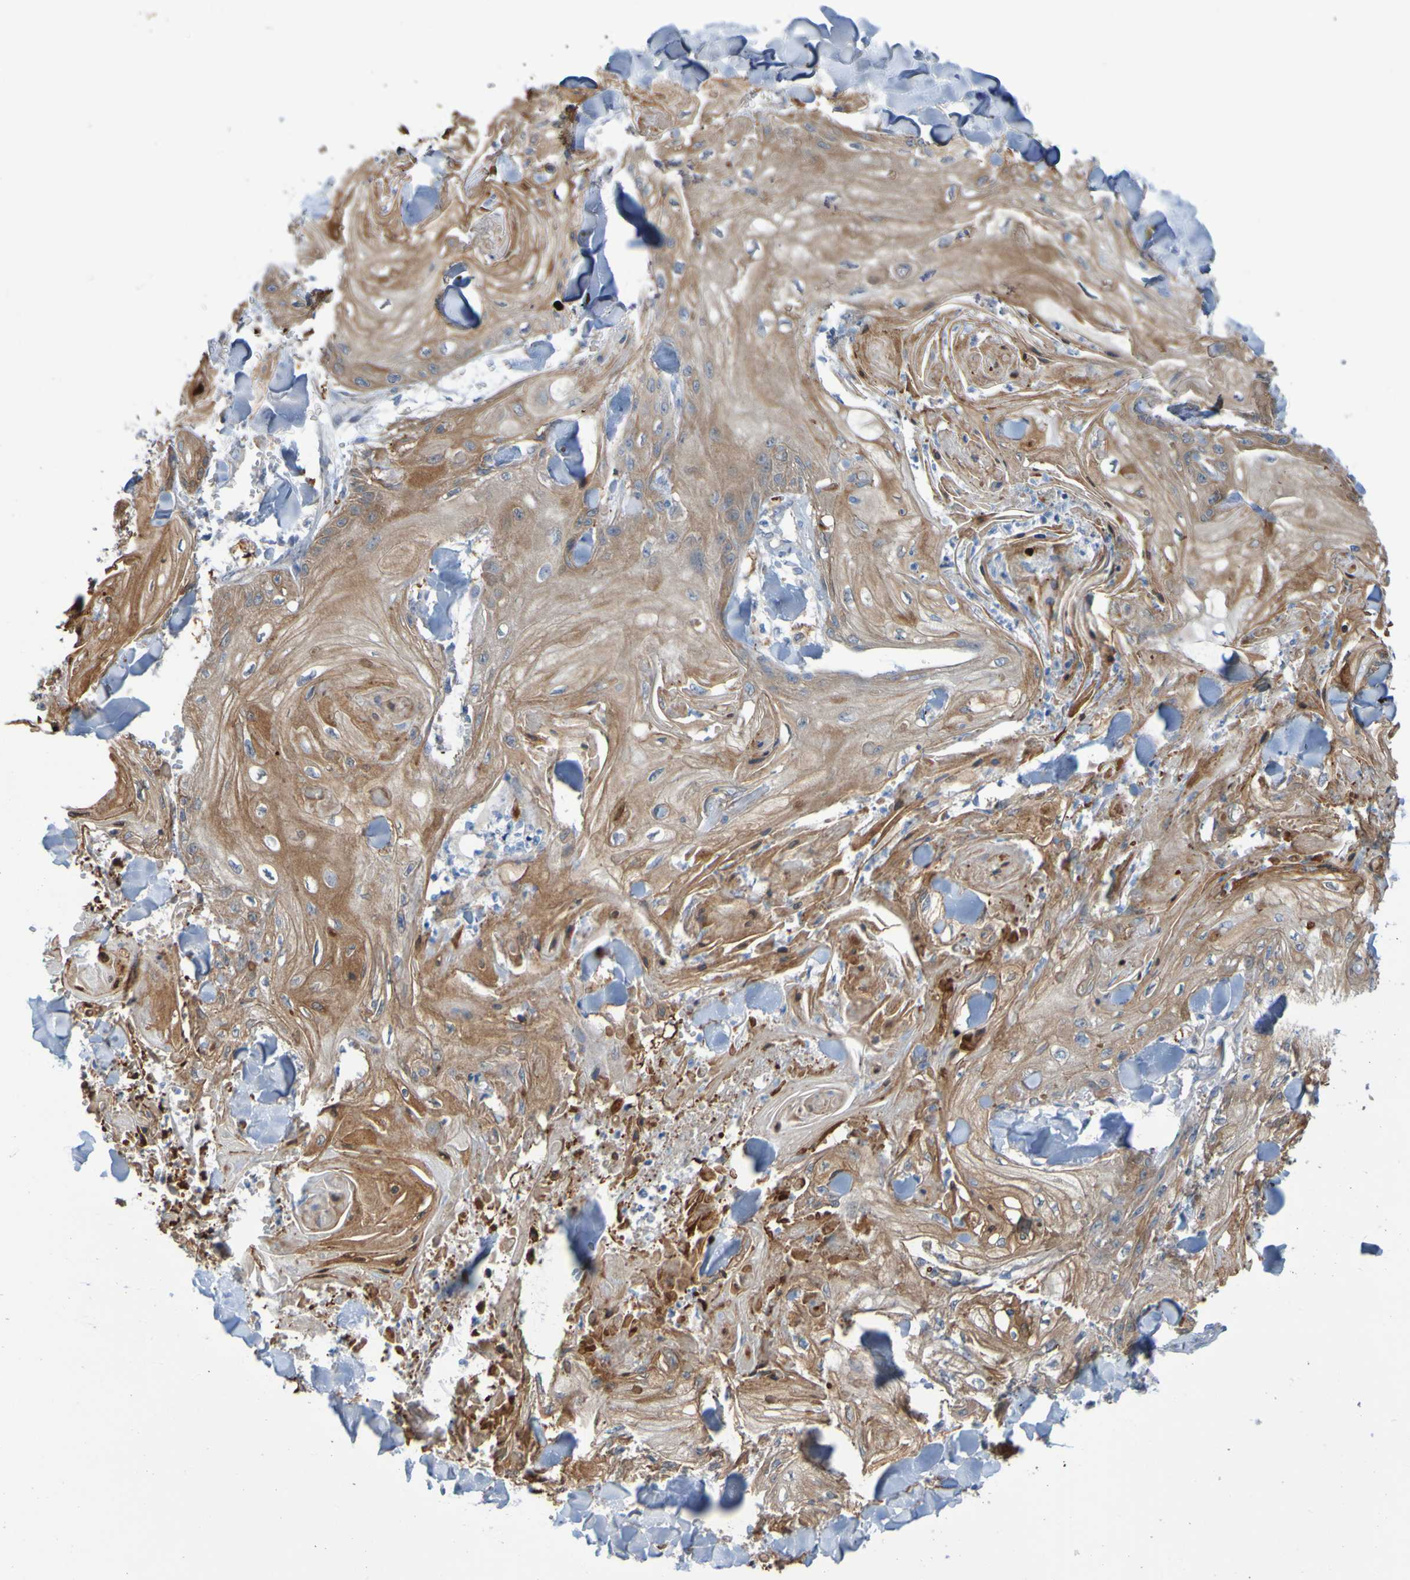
{"staining": {"intensity": "moderate", "quantity": ">75%", "location": "cytoplasmic/membranous"}, "tissue": "skin cancer", "cell_type": "Tumor cells", "image_type": "cancer", "snomed": [{"axis": "morphology", "description": "Squamous cell carcinoma, NOS"}, {"axis": "topography", "description": "Skin"}], "caption": "A medium amount of moderate cytoplasmic/membranous staining is seen in about >75% of tumor cells in skin squamous cell carcinoma tissue. (IHC, brightfield microscopy, high magnification).", "gene": "NPRL3", "patient": {"sex": "male", "age": 74}}